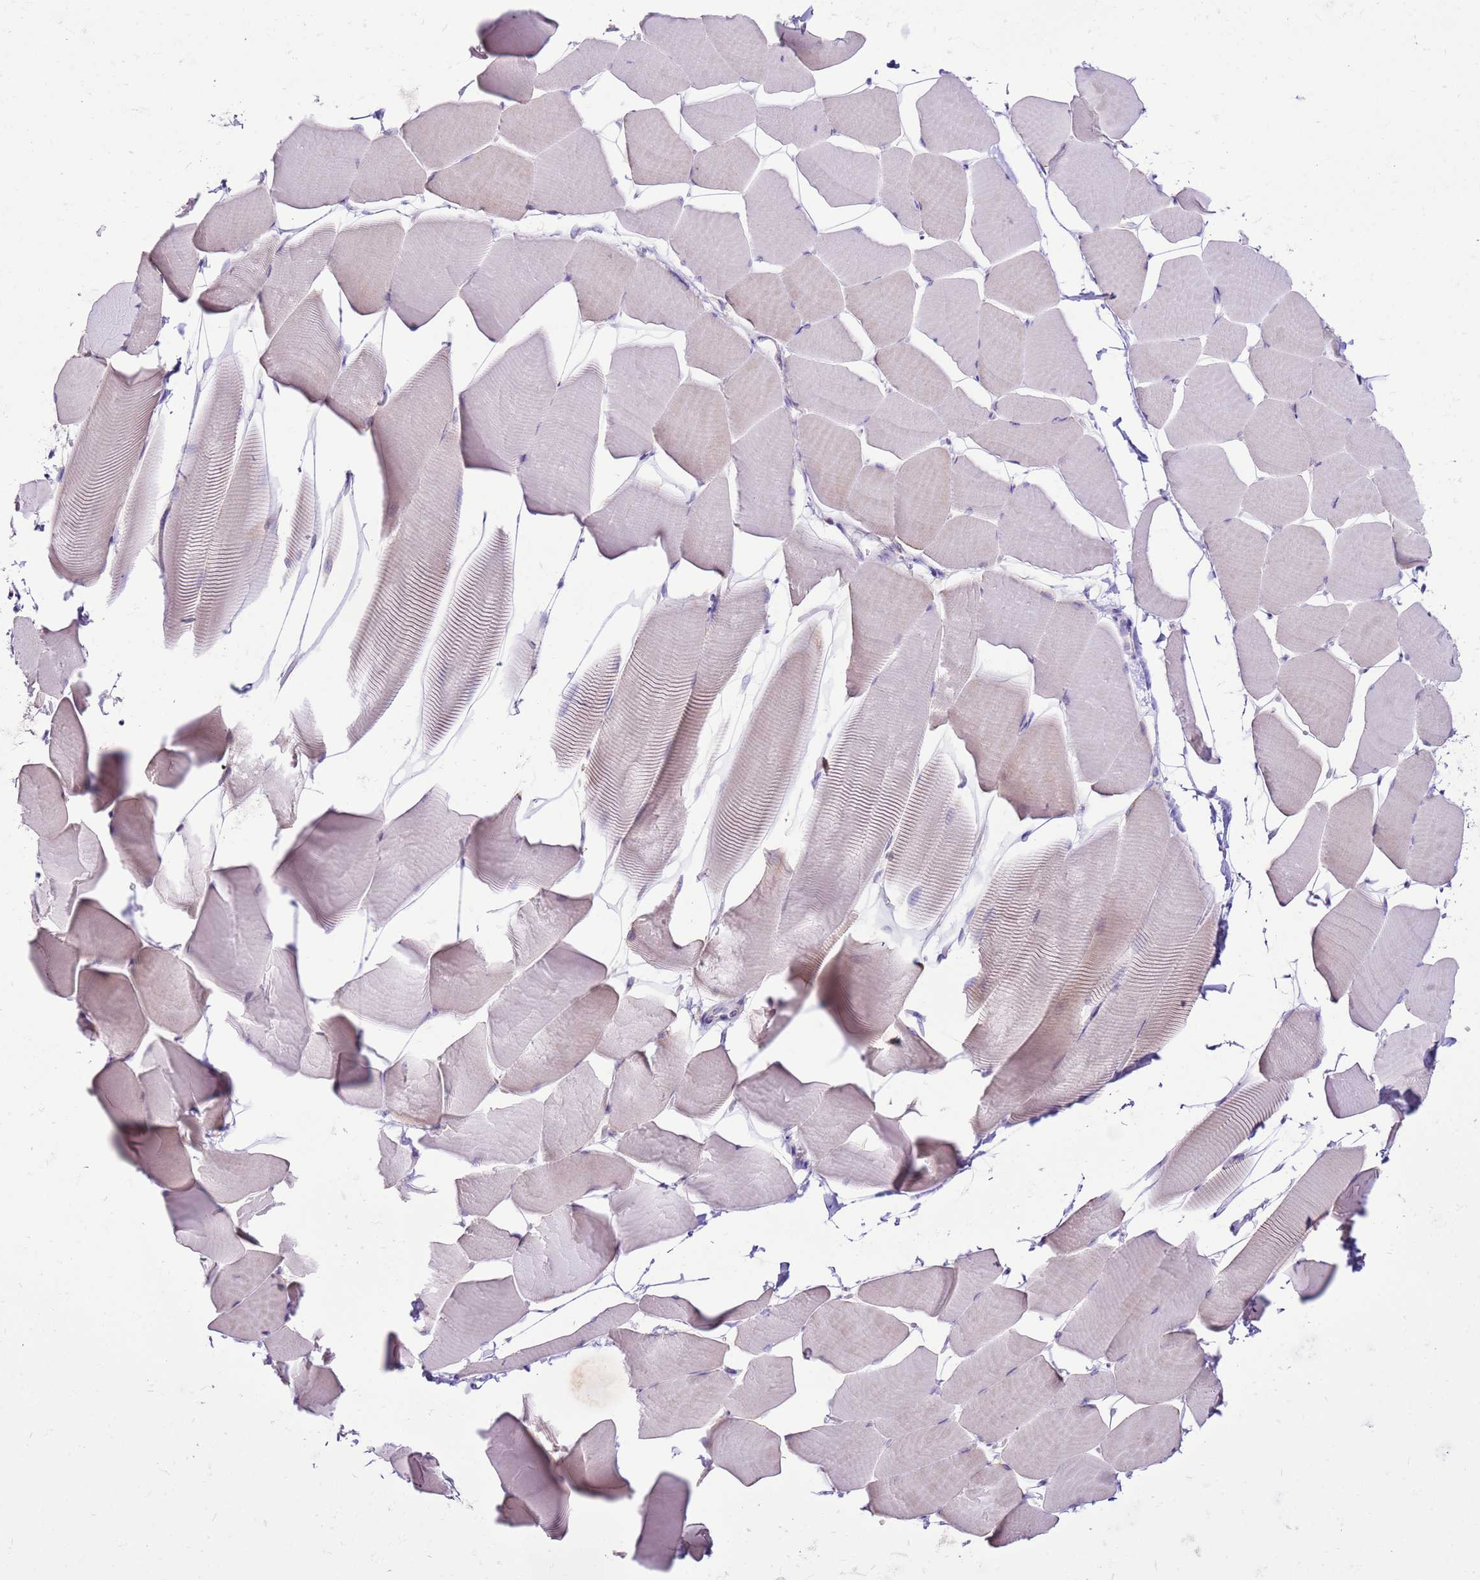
{"staining": {"intensity": "negative", "quantity": "none", "location": "none"}, "tissue": "skeletal muscle", "cell_type": "Myocytes", "image_type": "normal", "snomed": [{"axis": "morphology", "description": "Normal tissue, NOS"}, {"axis": "topography", "description": "Skeletal muscle"}], "caption": "A high-resolution photomicrograph shows immunohistochemistry staining of benign skeletal muscle, which reveals no significant staining in myocytes.", "gene": "MRPL36", "patient": {"sex": "male", "age": 25}}